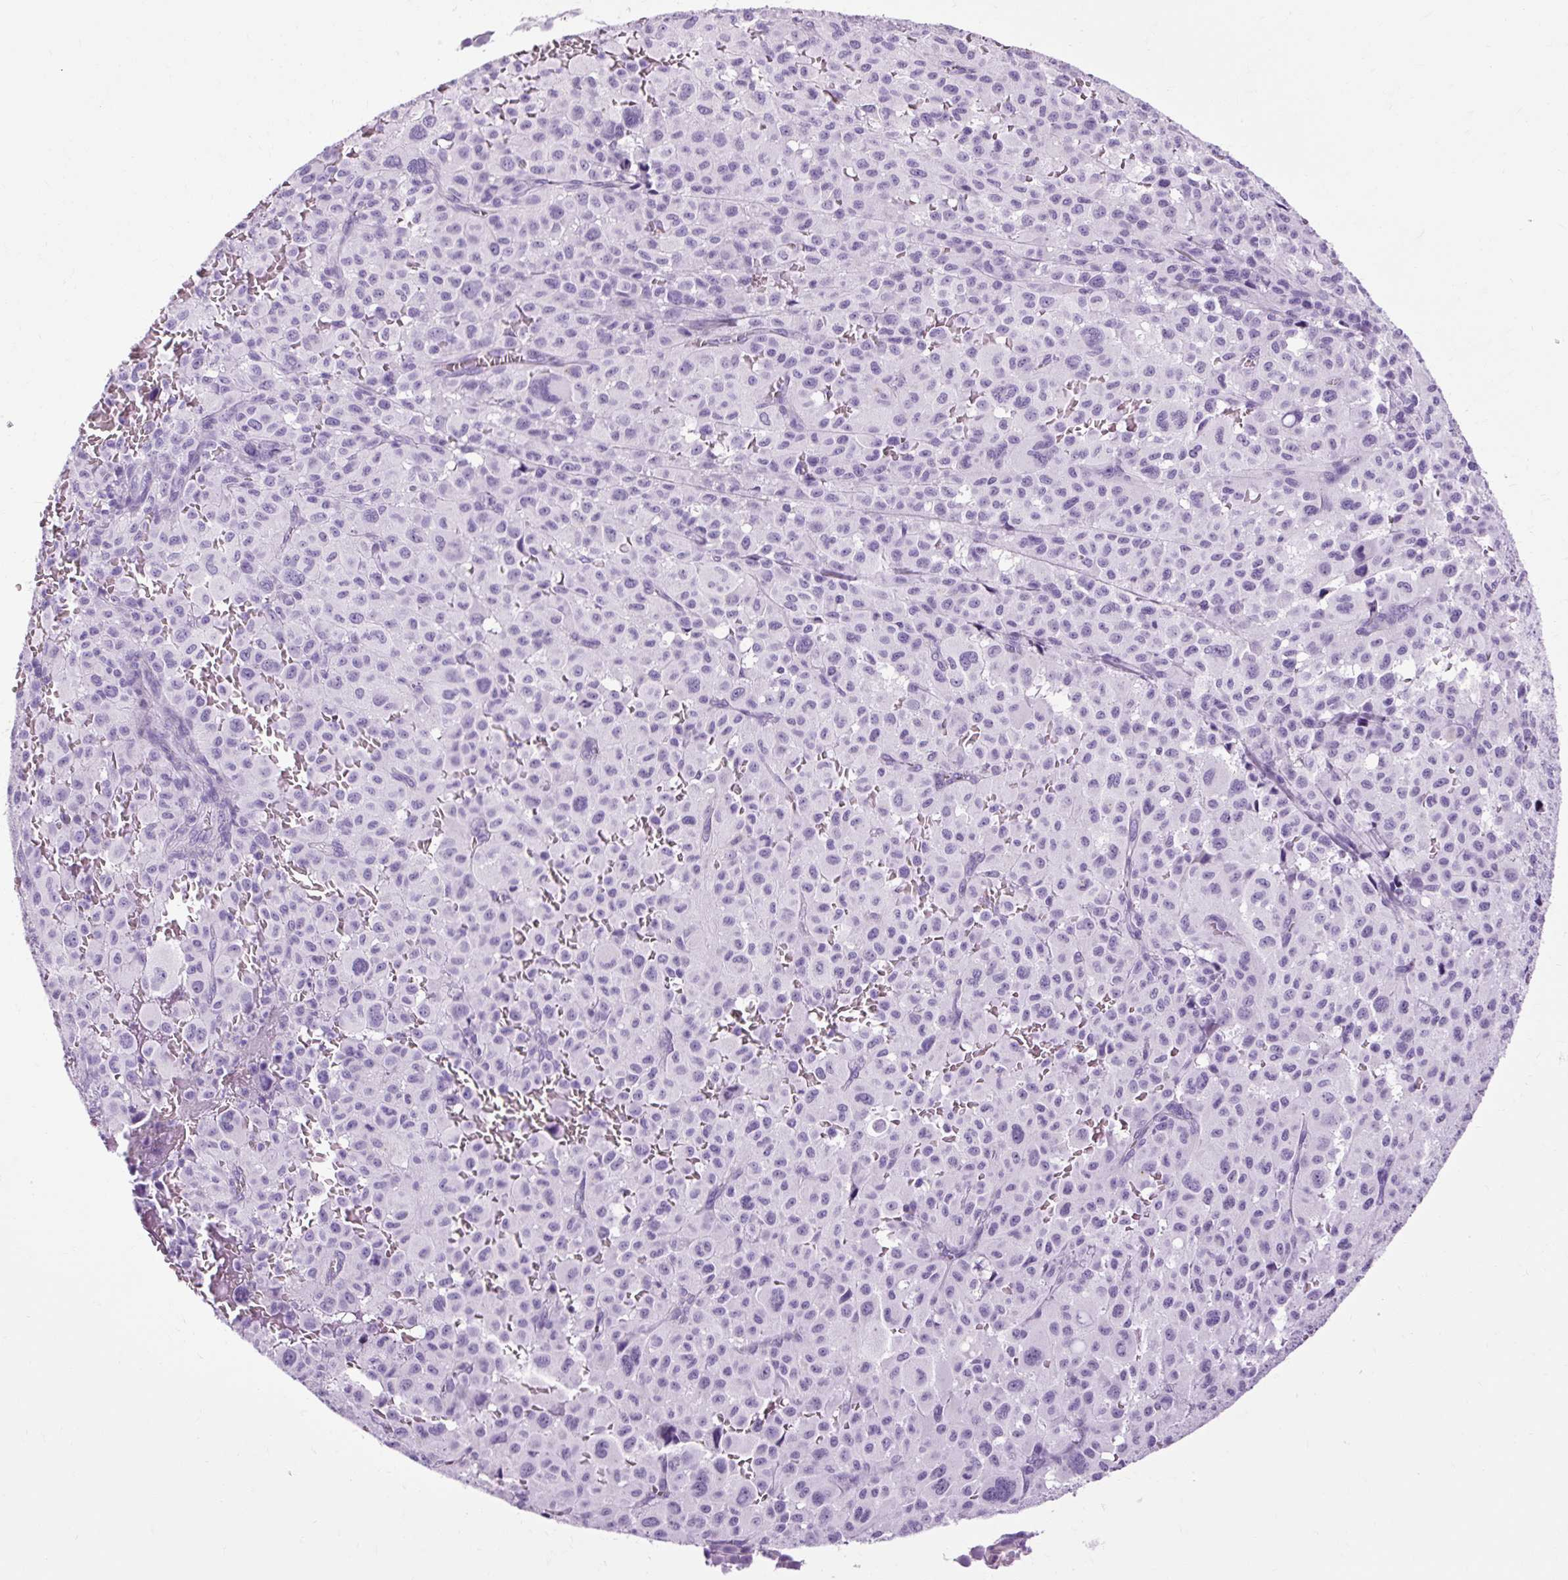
{"staining": {"intensity": "negative", "quantity": "none", "location": "none"}, "tissue": "melanoma", "cell_type": "Tumor cells", "image_type": "cancer", "snomed": [{"axis": "morphology", "description": "Malignant melanoma, NOS"}, {"axis": "topography", "description": "Skin"}], "caption": "A photomicrograph of human malignant melanoma is negative for staining in tumor cells.", "gene": "OOEP", "patient": {"sex": "female", "age": 74}}